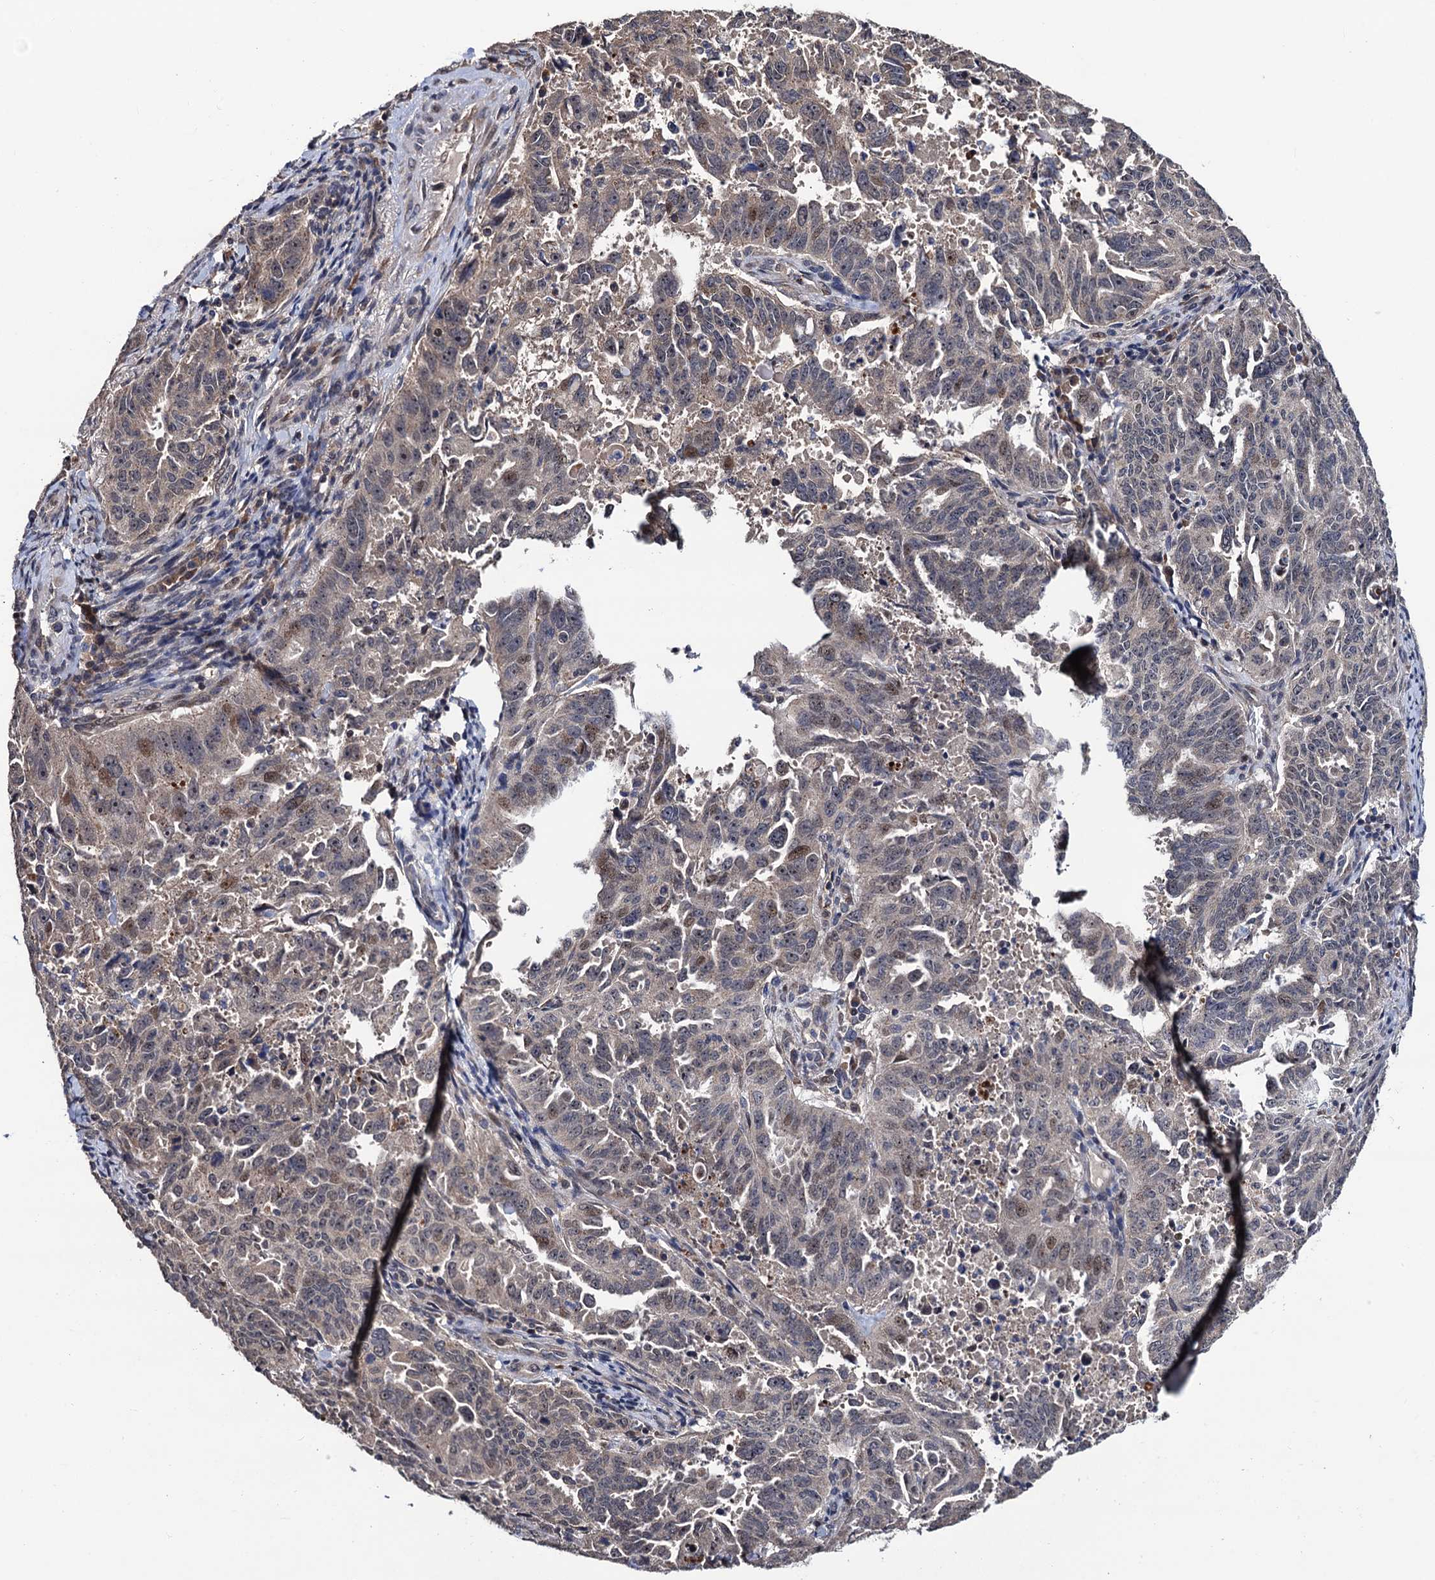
{"staining": {"intensity": "weak", "quantity": "<25%", "location": "nuclear"}, "tissue": "endometrial cancer", "cell_type": "Tumor cells", "image_type": "cancer", "snomed": [{"axis": "morphology", "description": "Adenocarcinoma, NOS"}, {"axis": "topography", "description": "Endometrium"}], "caption": "Immunohistochemistry (IHC) image of human endometrial adenocarcinoma stained for a protein (brown), which reveals no expression in tumor cells.", "gene": "LRRC63", "patient": {"sex": "female", "age": 65}}